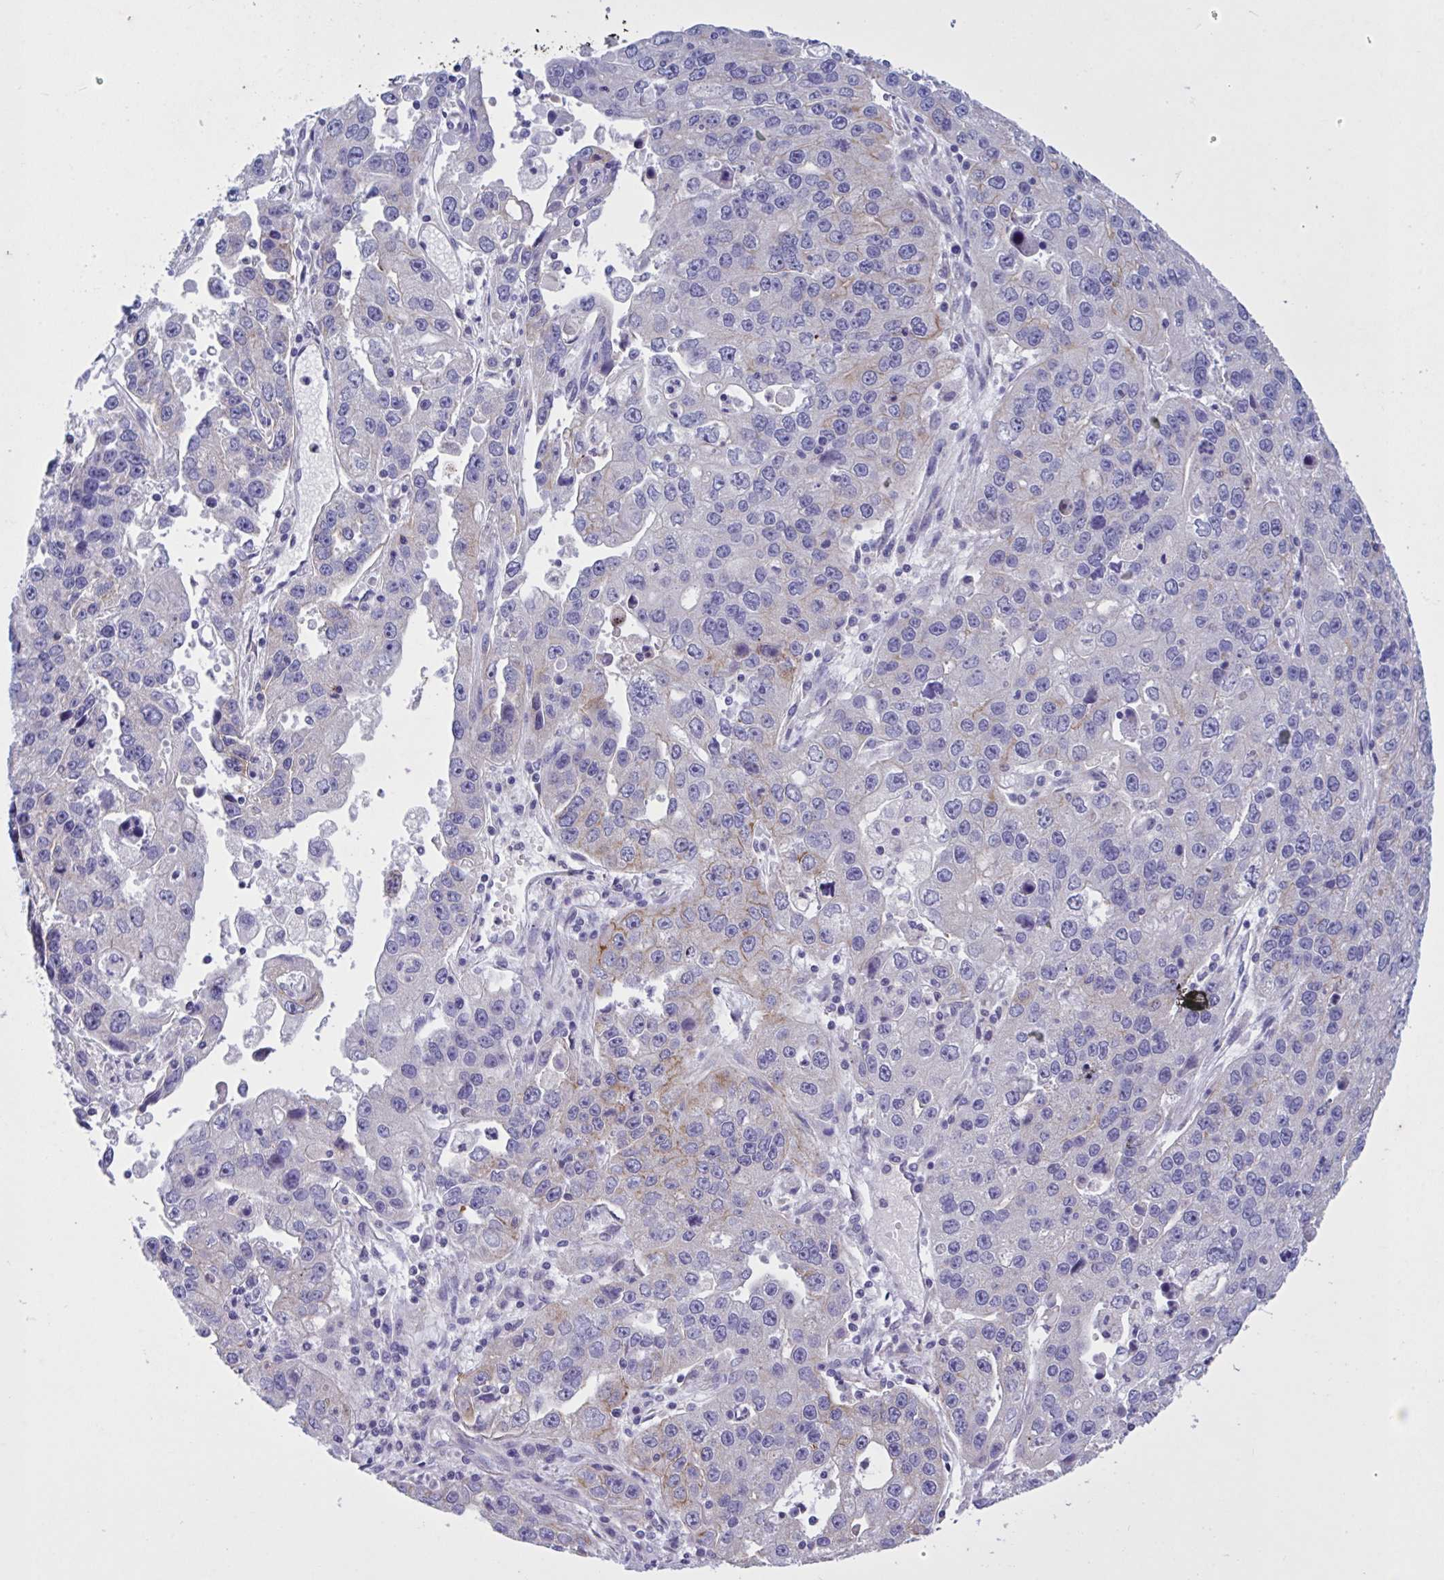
{"staining": {"intensity": "strong", "quantity": "25%-75%", "location": "cytoplasmic/membranous"}, "tissue": "endometrial cancer", "cell_type": "Tumor cells", "image_type": "cancer", "snomed": [{"axis": "morphology", "description": "Adenocarcinoma, NOS"}, {"axis": "topography", "description": "Uterus"}], "caption": "Endometrial cancer was stained to show a protein in brown. There is high levels of strong cytoplasmic/membranous positivity in about 25%-75% of tumor cells.", "gene": "SLC66A1", "patient": {"sex": "female", "age": 62}}